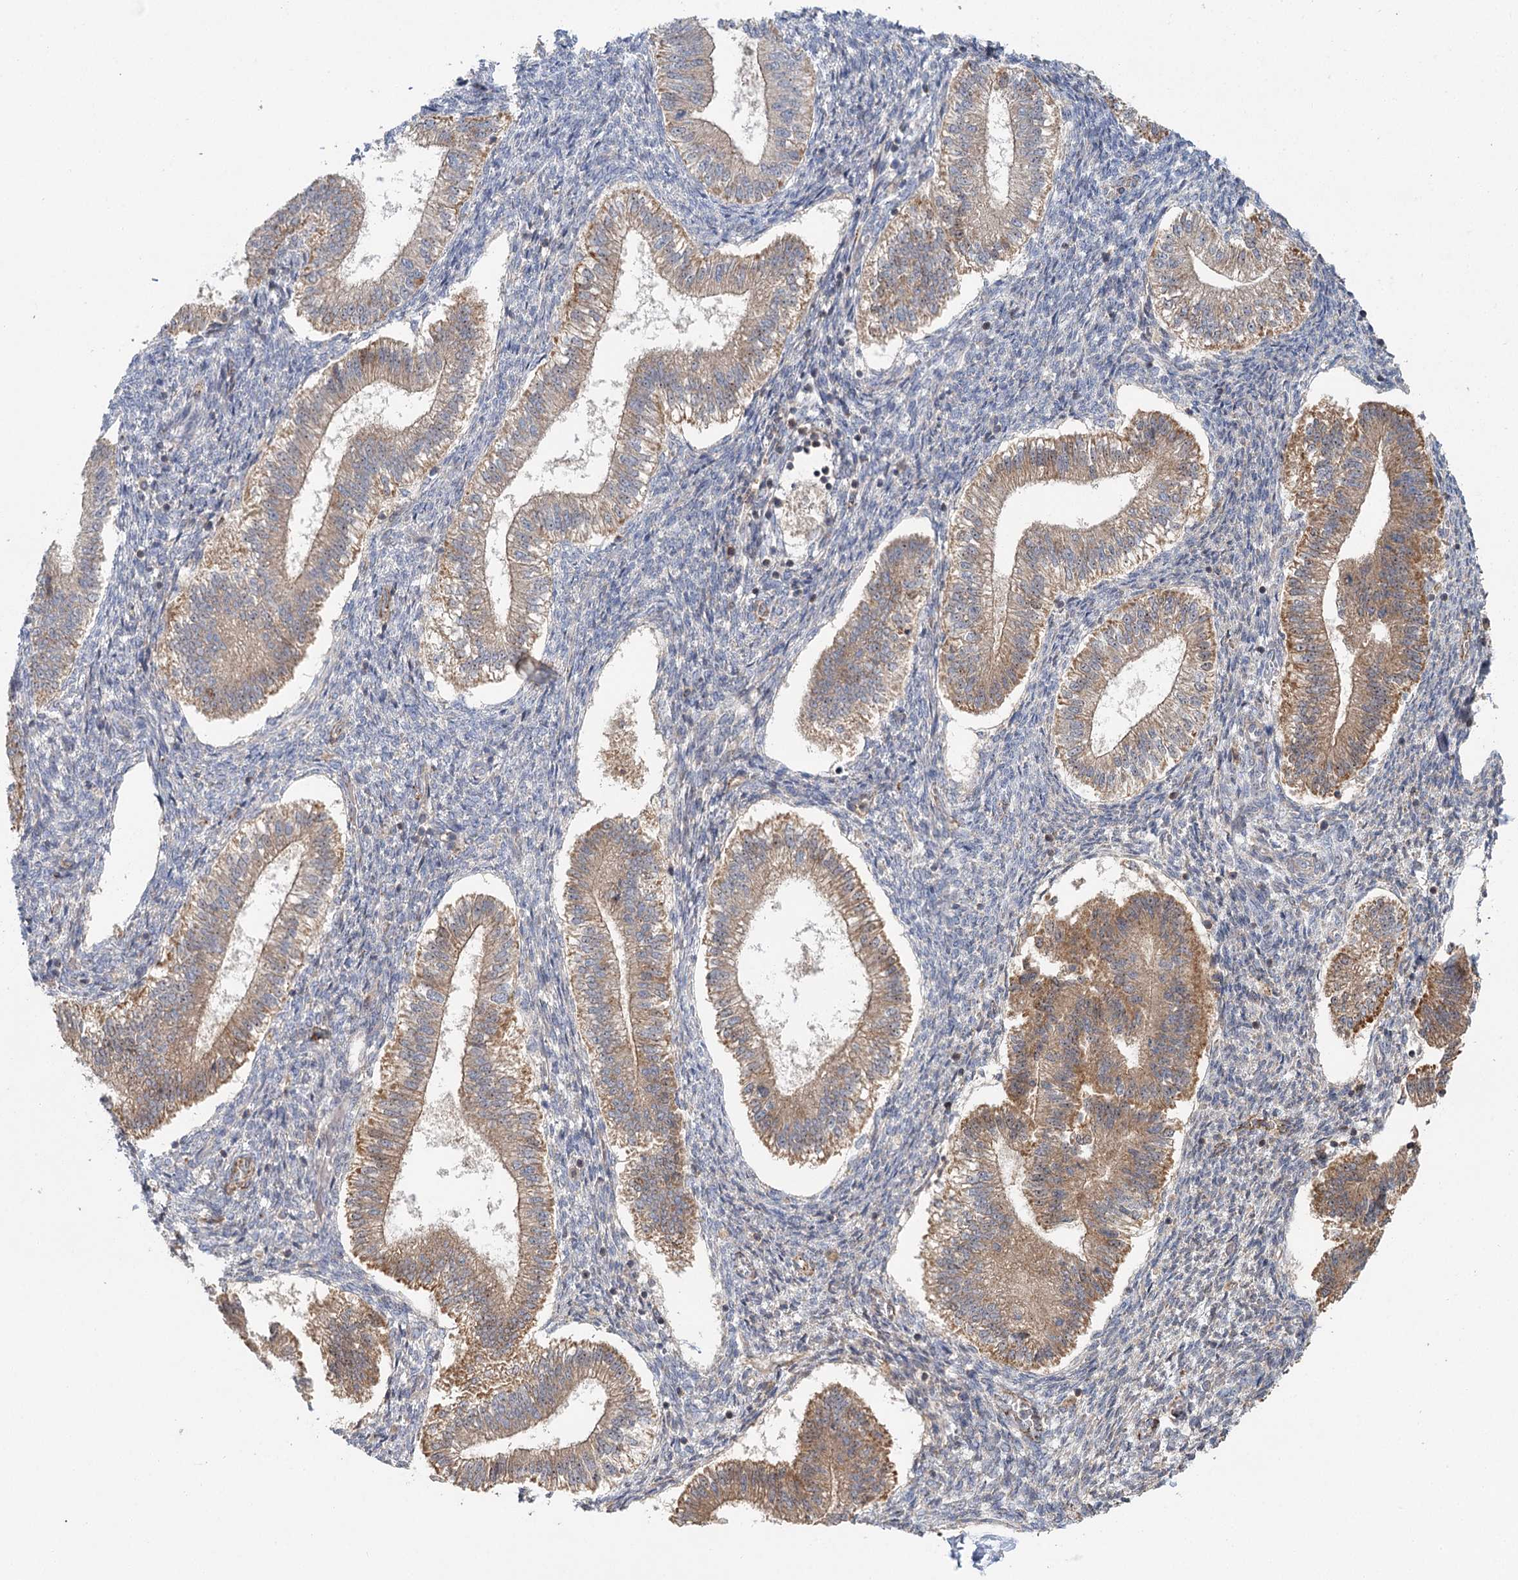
{"staining": {"intensity": "moderate", "quantity": "25%-75%", "location": "cytoplasmic/membranous"}, "tissue": "endometrium", "cell_type": "Cells in endometrial stroma", "image_type": "normal", "snomed": [{"axis": "morphology", "description": "Normal tissue, NOS"}, {"axis": "topography", "description": "Endometrium"}], "caption": "Endometrium was stained to show a protein in brown. There is medium levels of moderate cytoplasmic/membranous staining in about 25%-75% of cells in endometrial stroma.", "gene": "ENSG00000273217", "patient": {"sex": "female", "age": 25}}